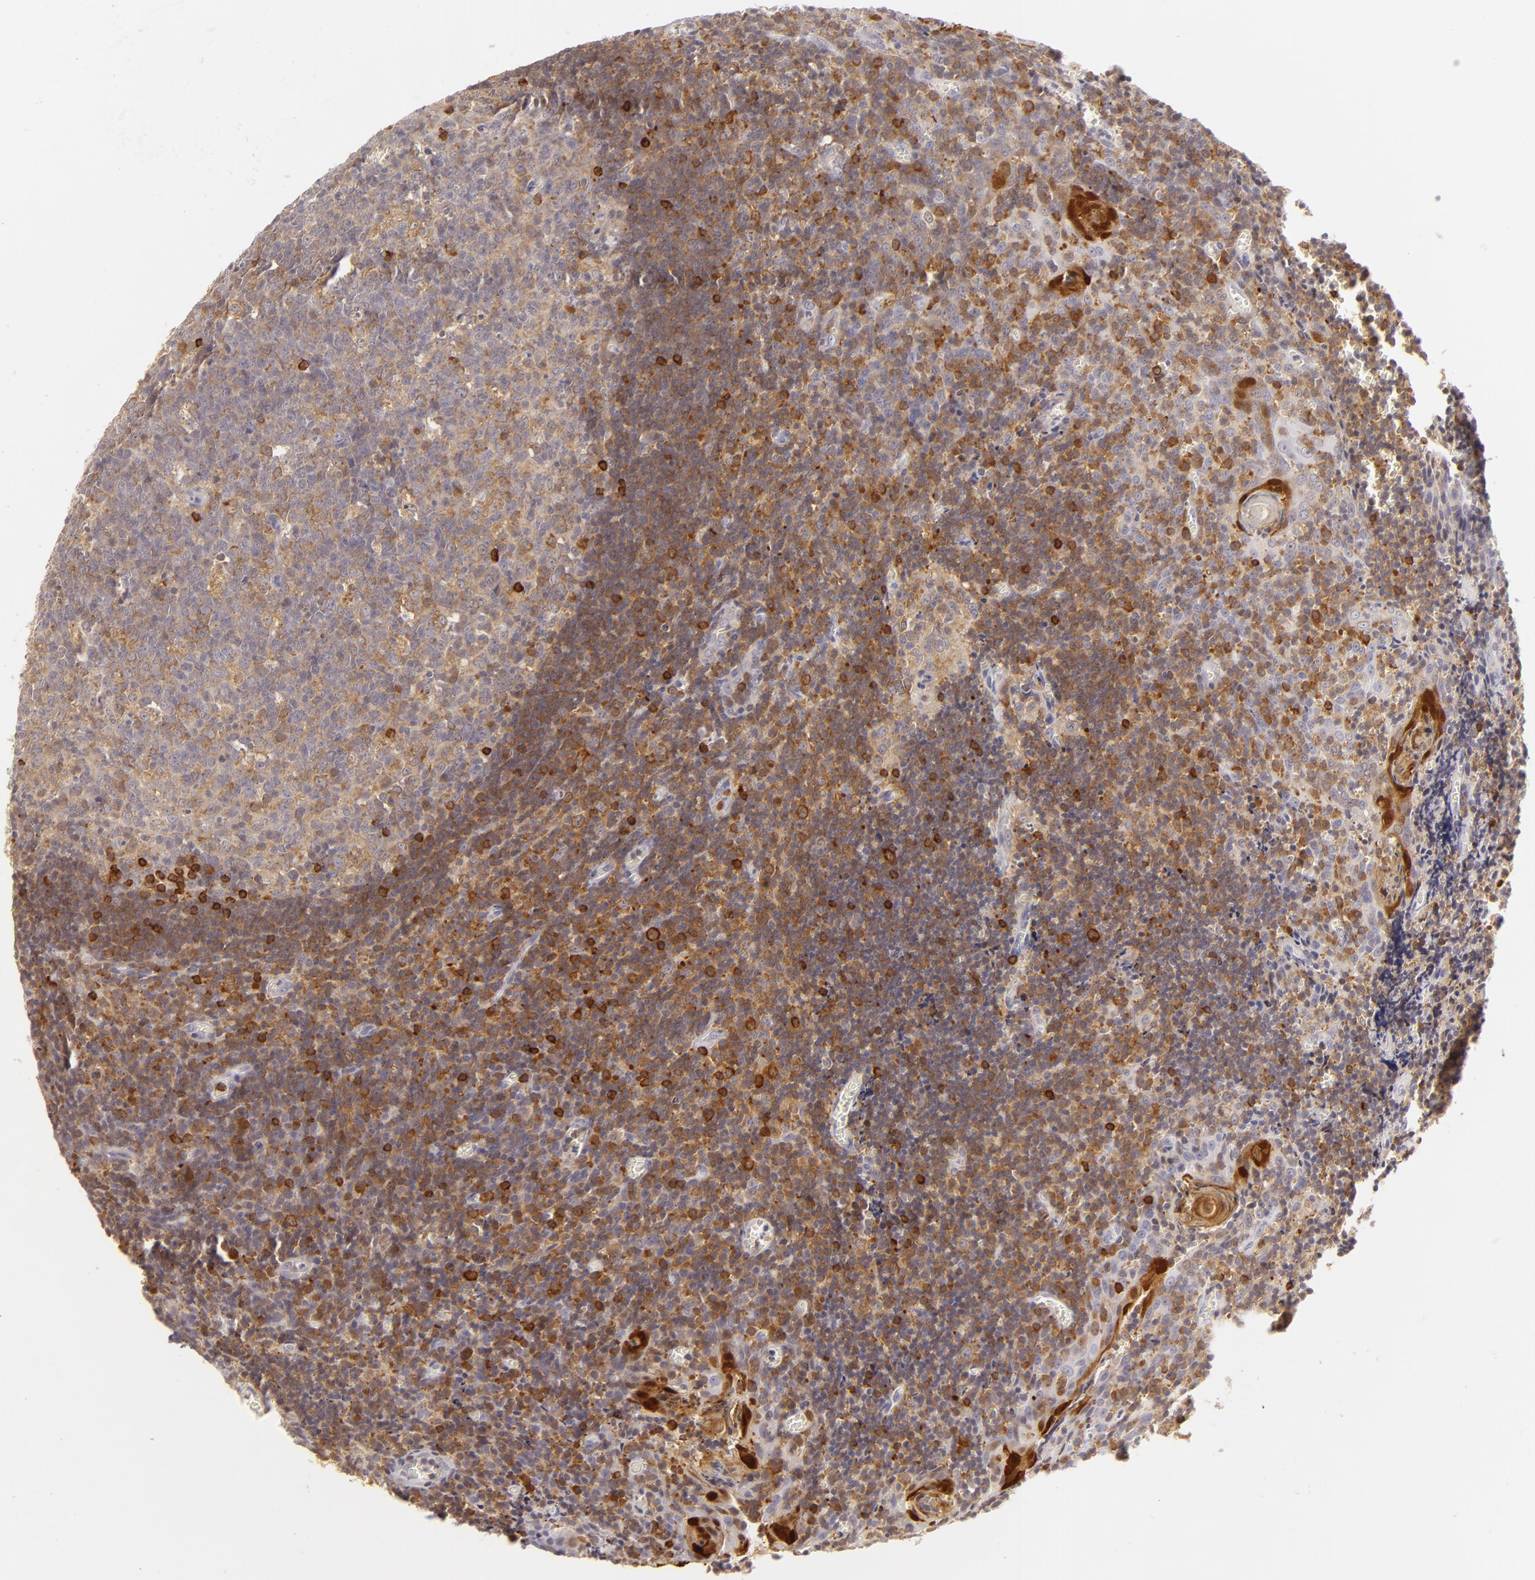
{"staining": {"intensity": "weak", "quantity": "25%-75%", "location": "cytoplasmic/membranous"}, "tissue": "tonsil", "cell_type": "Germinal center cells", "image_type": "normal", "snomed": [{"axis": "morphology", "description": "Normal tissue, NOS"}, {"axis": "topography", "description": "Tonsil"}], "caption": "This photomicrograph shows IHC staining of benign human tonsil, with low weak cytoplasmic/membranous positivity in approximately 25%-75% of germinal center cells.", "gene": "APOBEC3G", "patient": {"sex": "male", "age": 20}}